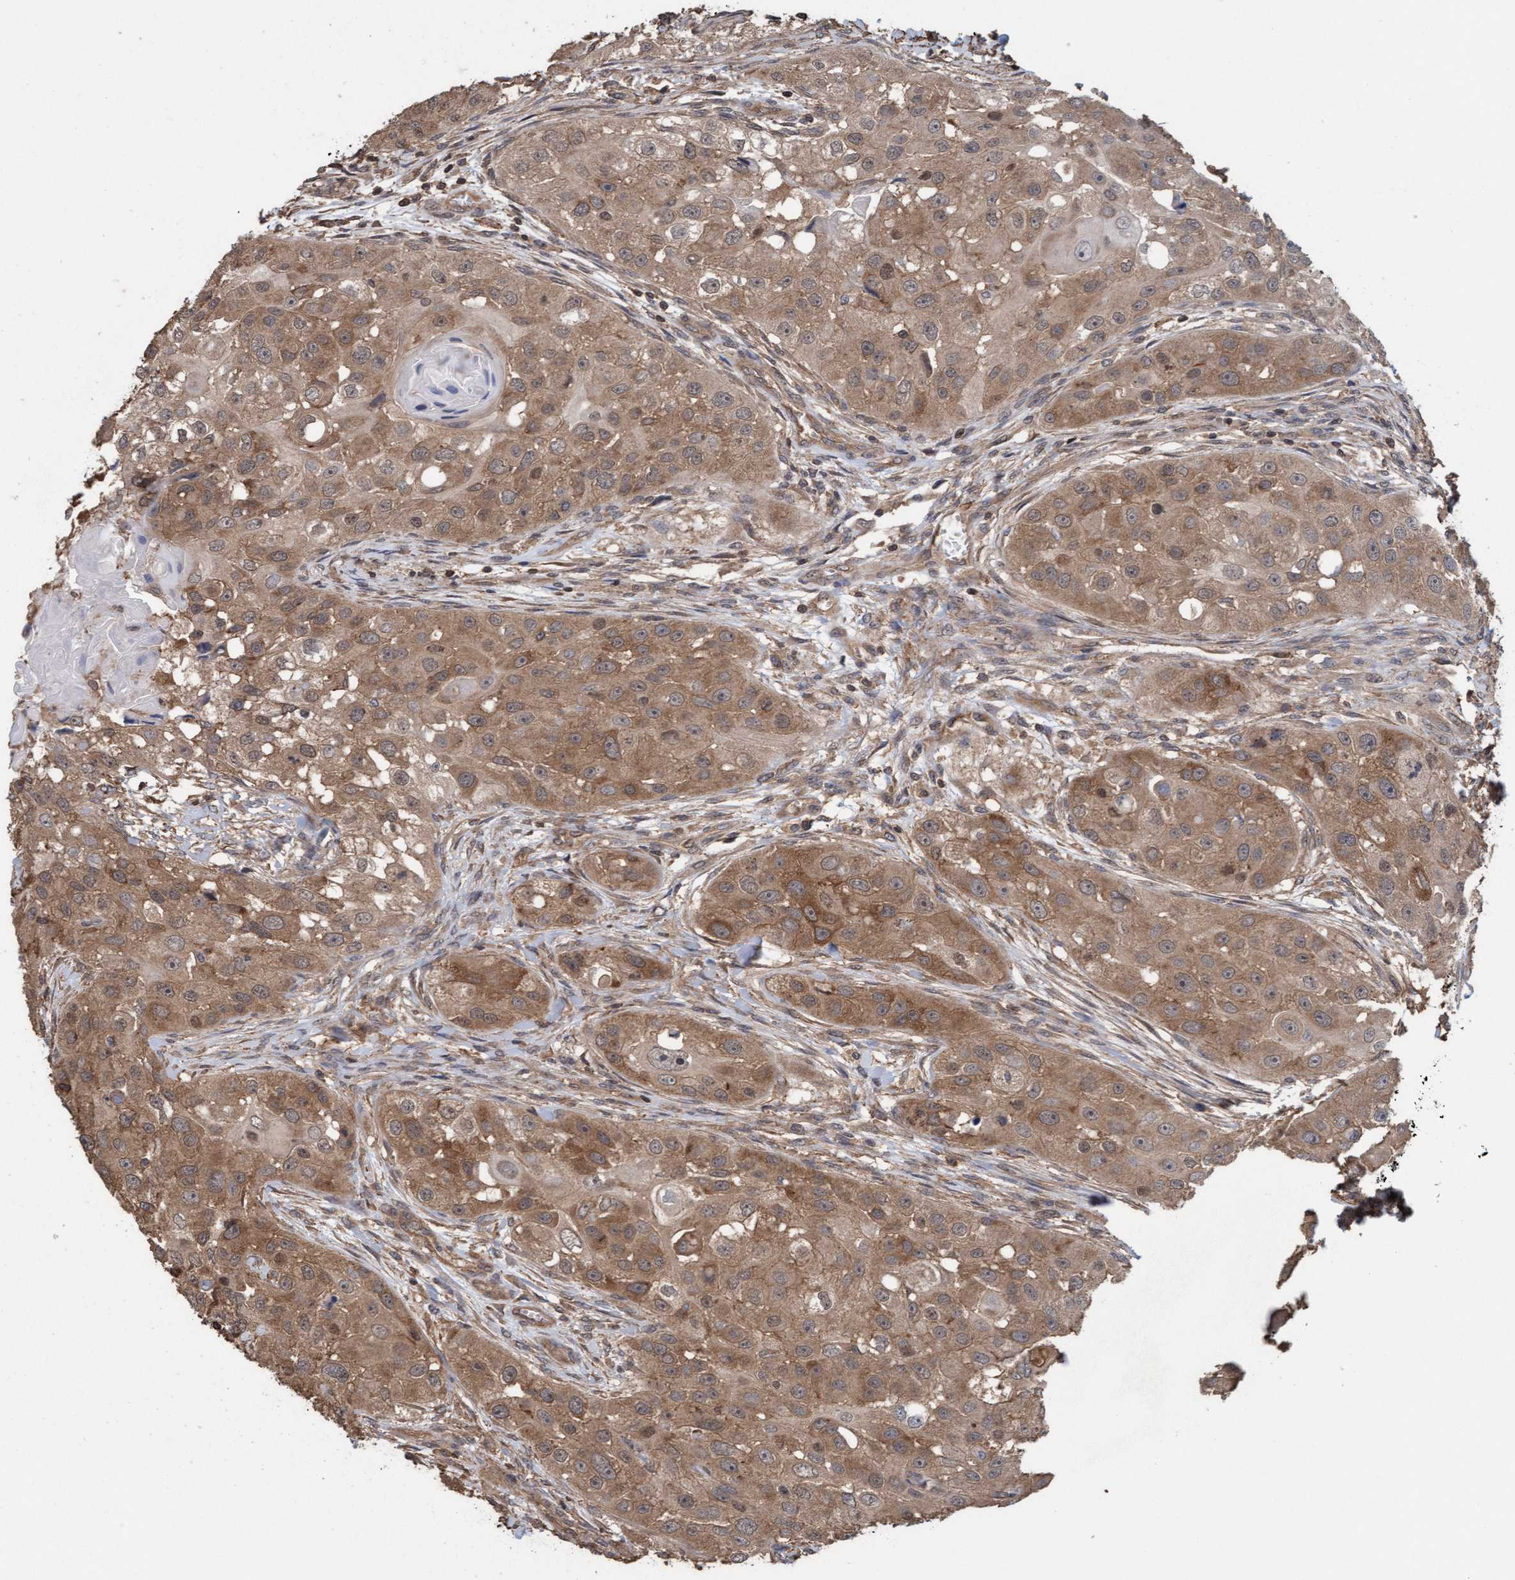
{"staining": {"intensity": "moderate", "quantity": ">75%", "location": "cytoplasmic/membranous"}, "tissue": "head and neck cancer", "cell_type": "Tumor cells", "image_type": "cancer", "snomed": [{"axis": "morphology", "description": "Normal tissue, NOS"}, {"axis": "morphology", "description": "Squamous cell carcinoma, NOS"}, {"axis": "topography", "description": "Skeletal muscle"}, {"axis": "topography", "description": "Head-Neck"}], "caption": "Protein expression analysis of head and neck cancer reveals moderate cytoplasmic/membranous staining in approximately >75% of tumor cells.", "gene": "FXR2", "patient": {"sex": "male", "age": 51}}